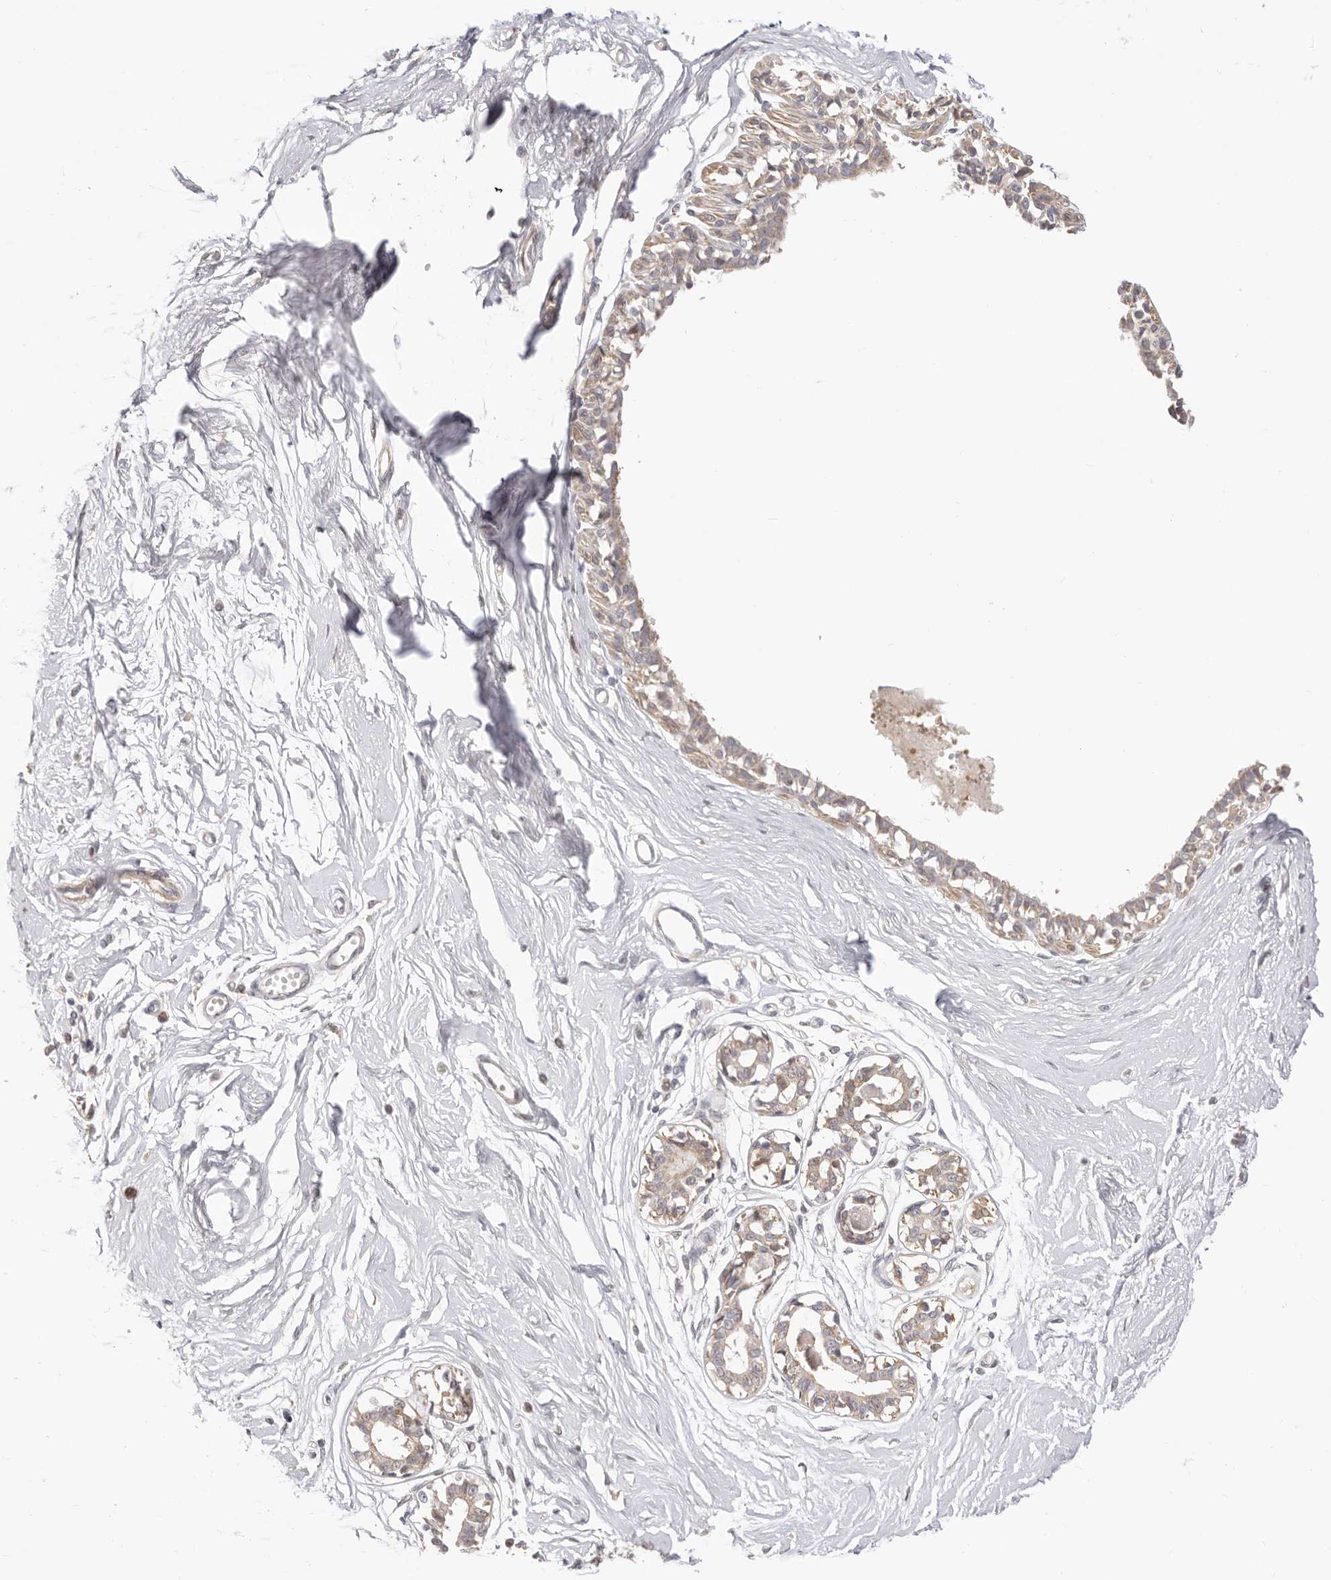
{"staining": {"intensity": "negative", "quantity": "none", "location": "none"}, "tissue": "breast", "cell_type": "Adipocytes", "image_type": "normal", "snomed": [{"axis": "morphology", "description": "Normal tissue, NOS"}, {"axis": "topography", "description": "Breast"}], "caption": "This histopathology image is of unremarkable breast stained with IHC to label a protein in brown with the nuclei are counter-stained blue. There is no expression in adipocytes.", "gene": "KCMF1", "patient": {"sex": "female", "age": 45}}